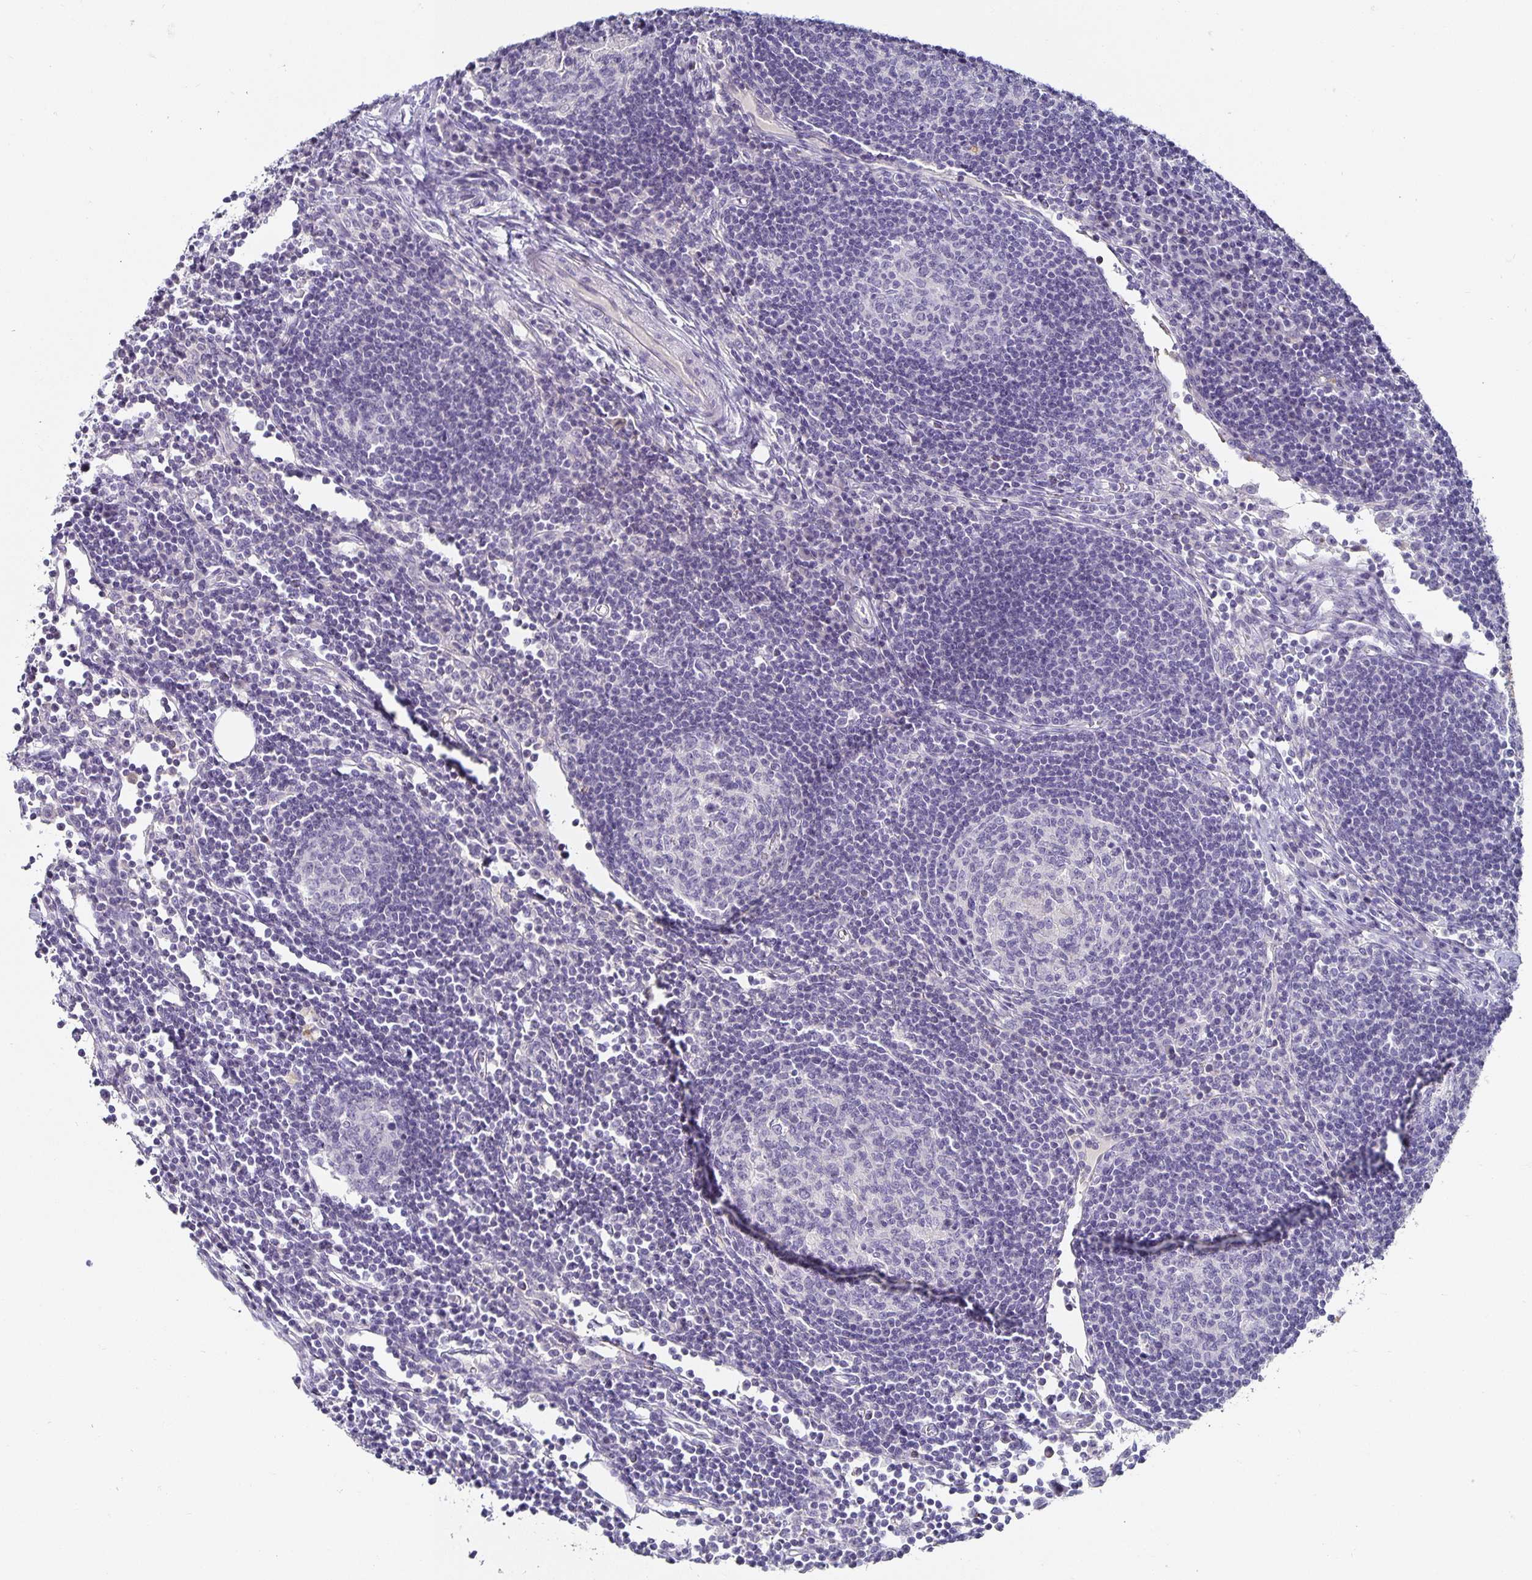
{"staining": {"intensity": "negative", "quantity": "none", "location": "none"}, "tissue": "lymph node", "cell_type": "Germinal center cells", "image_type": "normal", "snomed": [{"axis": "morphology", "description": "Normal tissue, NOS"}, {"axis": "topography", "description": "Lymph node"}], "caption": "DAB (3,3'-diaminobenzidine) immunohistochemical staining of benign lymph node displays no significant staining in germinal center cells. Nuclei are stained in blue.", "gene": "CHGA", "patient": {"sex": "male", "age": 67}}